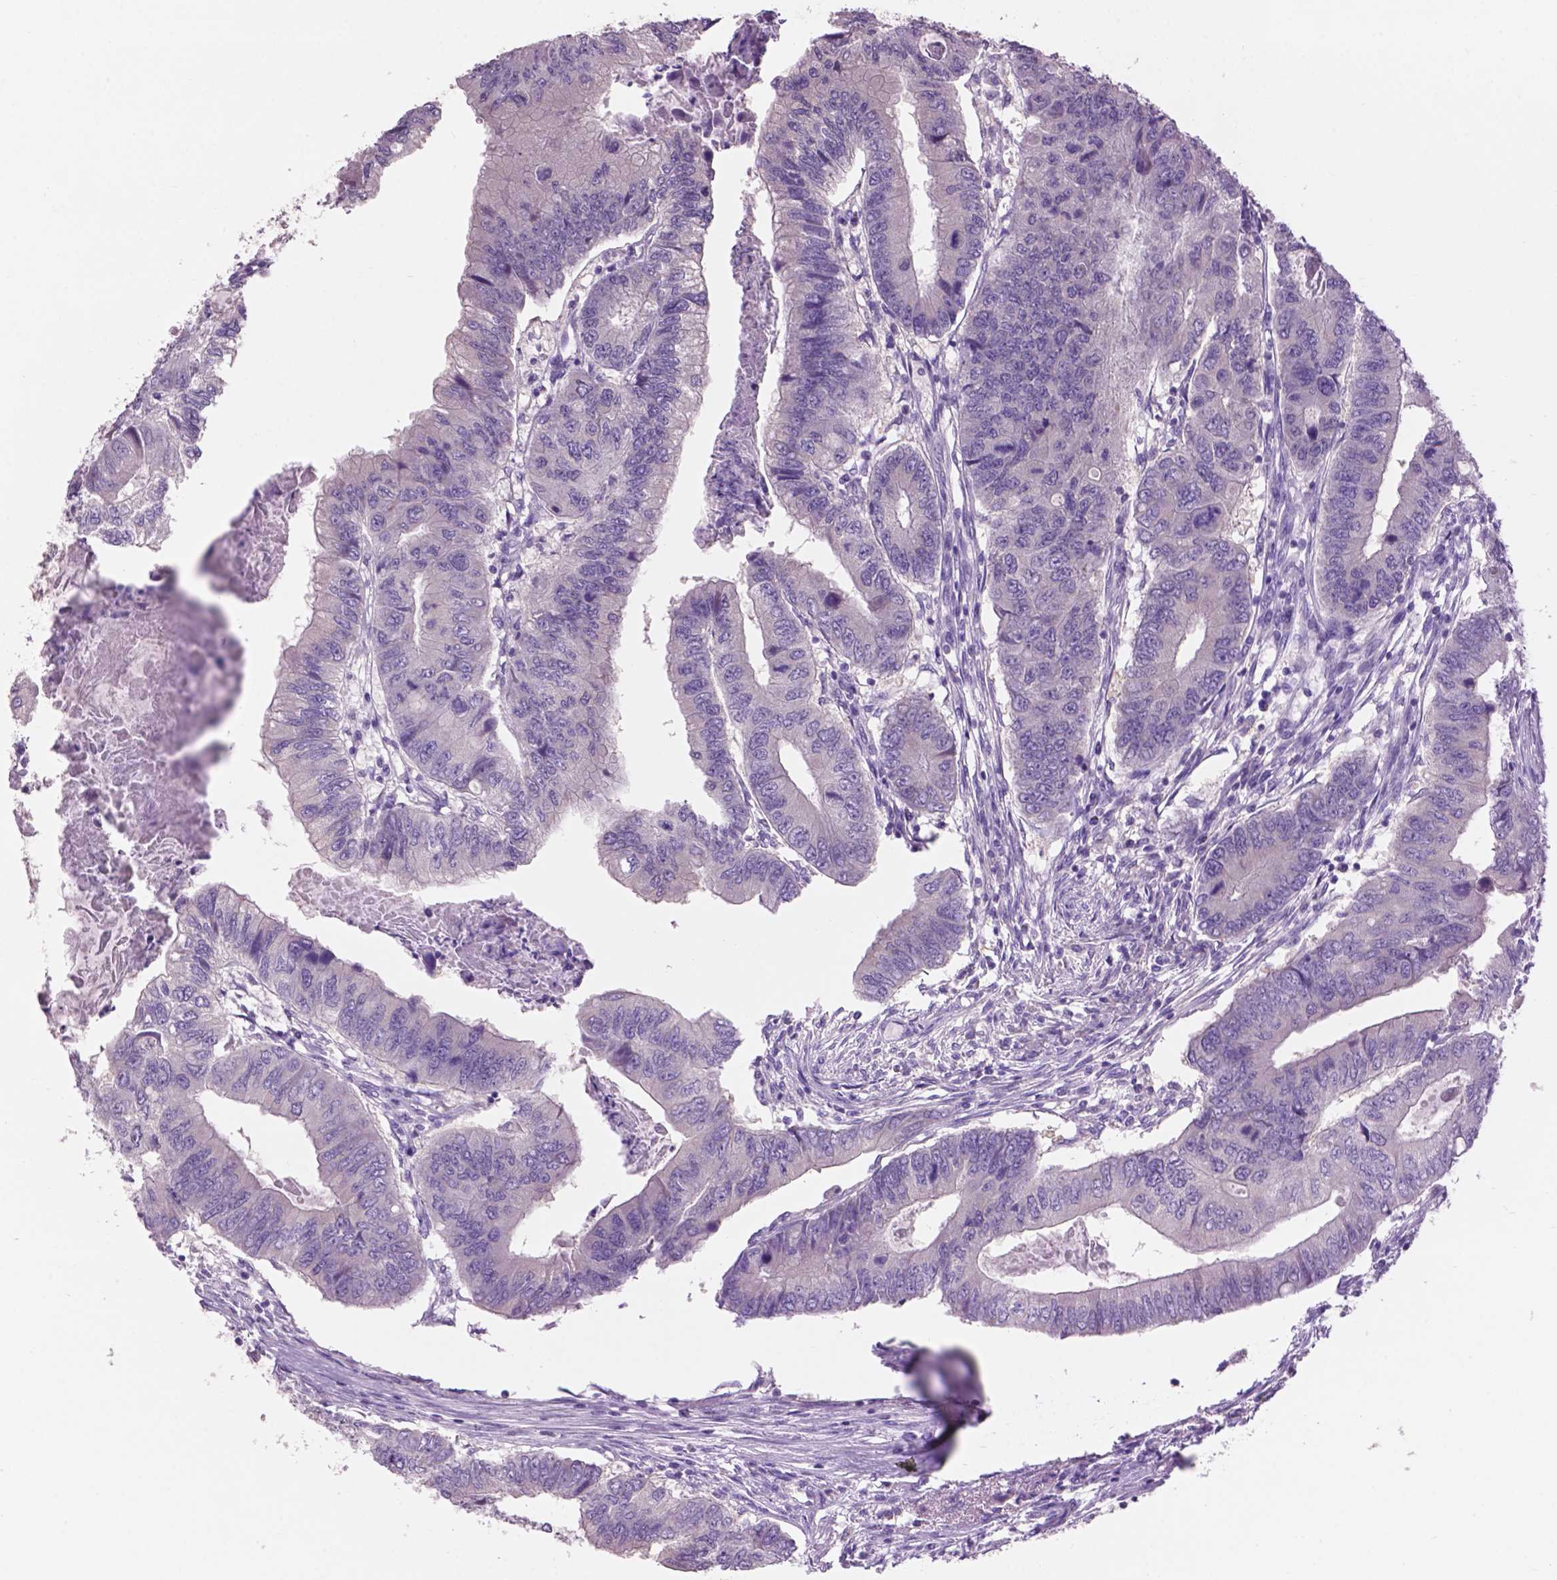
{"staining": {"intensity": "negative", "quantity": "none", "location": "none"}, "tissue": "colorectal cancer", "cell_type": "Tumor cells", "image_type": "cancer", "snomed": [{"axis": "morphology", "description": "Adenocarcinoma, NOS"}, {"axis": "topography", "description": "Colon"}], "caption": "The immunohistochemistry (IHC) image has no significant positivity in tumor cells of colorectal cancer (adenocarcinoma) tissue.", "gene": "CRYBA4", "patient": {"sex": "male", "age": 53}}